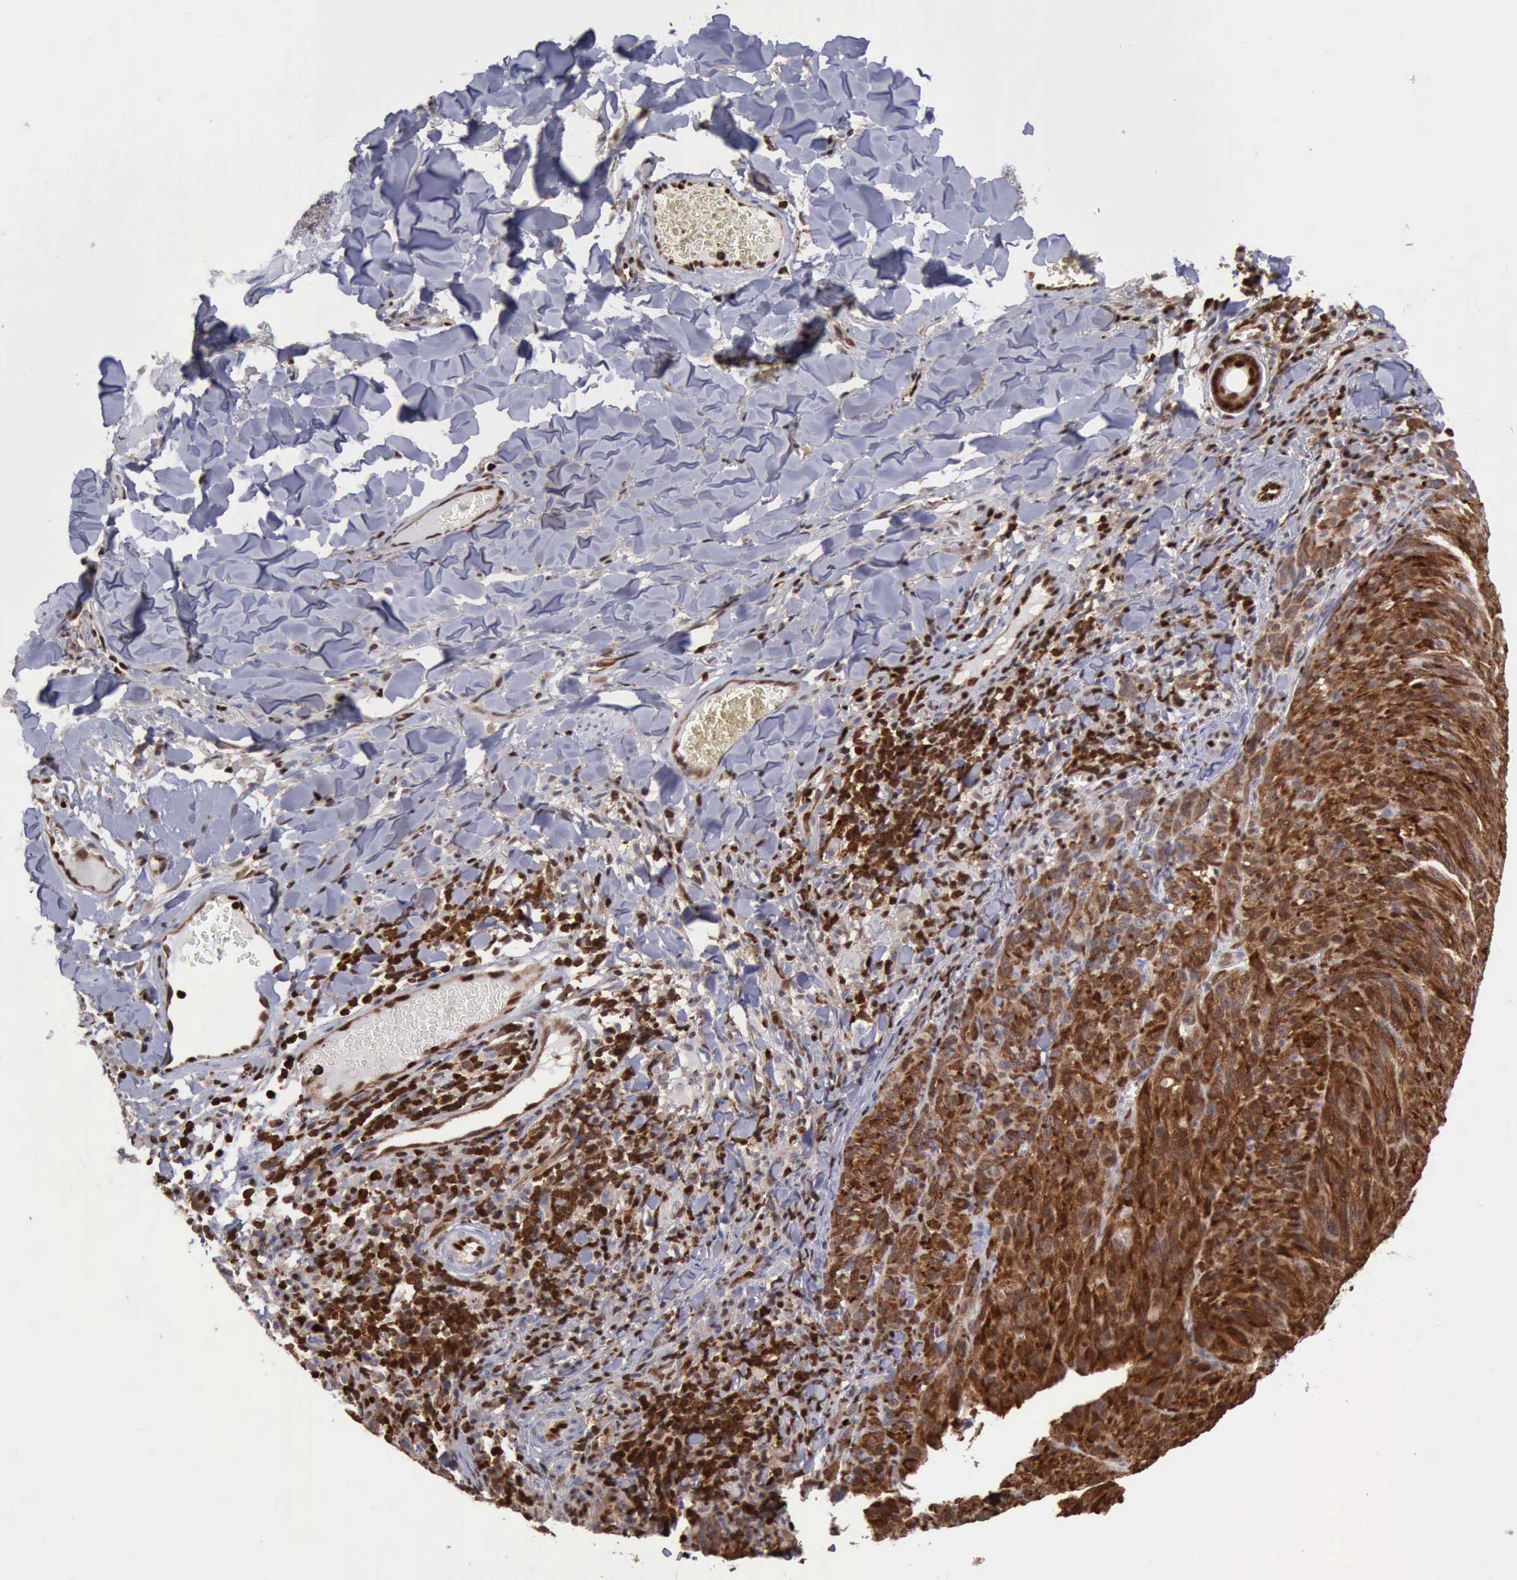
{"staining": {"intensity": "strong", "quantity": ">75%", "location": "cytoplasmic/membranous,nuclear"}, "tissue": "melanoma", "cell_type": "Tumor cells", "image_type": "cancer", "snomed": [{"axis": "morphology", "description": "Malignant melanoma, NOS"}, {"axis": "topography", "description": "Skin"}], "caption": "The immunohistochemical stain labels strong cytoplasmic/membranous and nuclear expression in tumor cells of malignant melanoma tissue.", "gene": "PDCD4", "patient": {"sex": "male", "age": 76}}